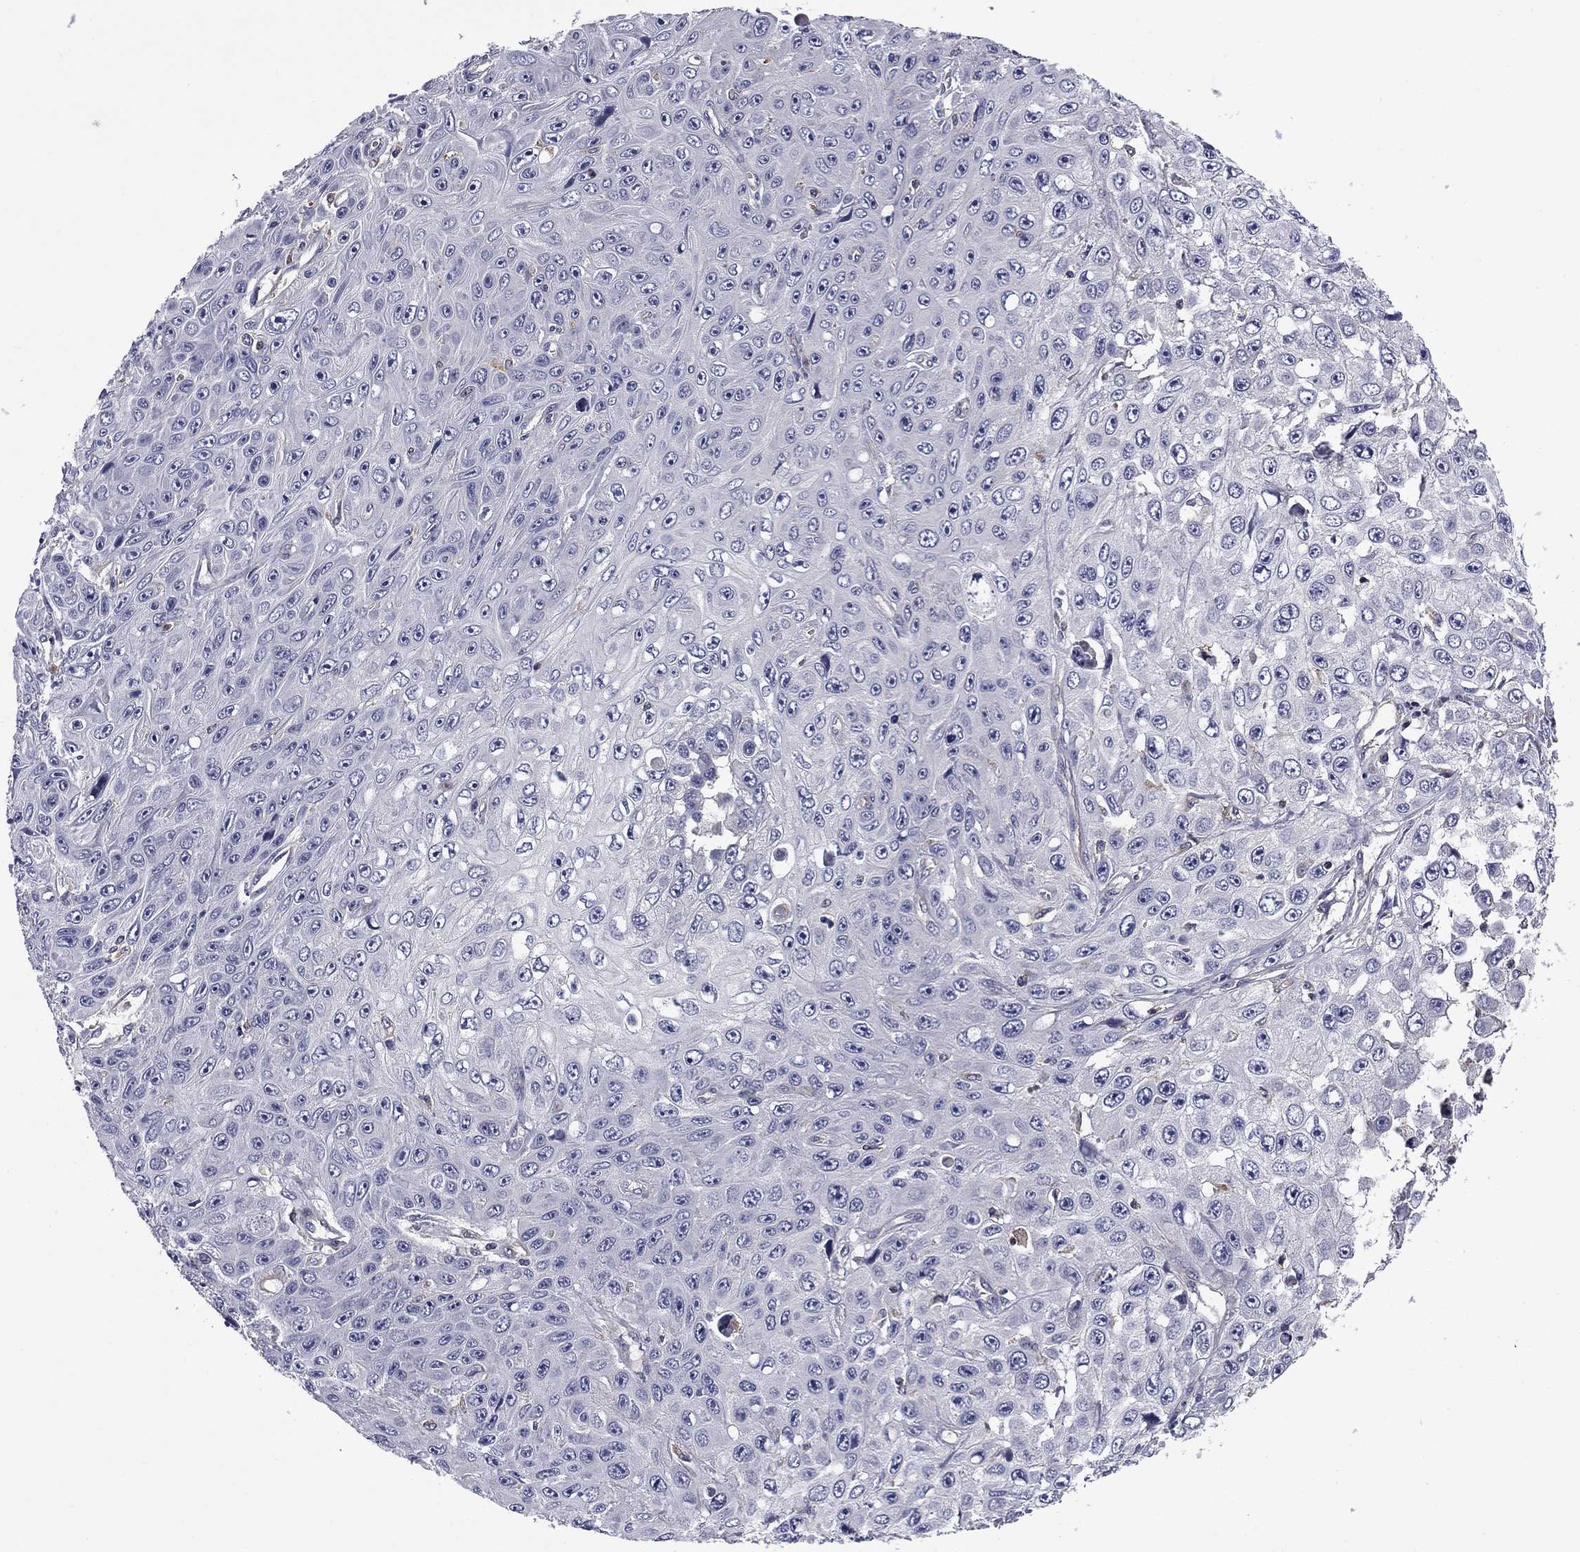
{"staining": {"intensity": "negative", "quantity": "none", "location": "none"}, "tissue": "skin cancer", "cell_type": "Tumor cells", "image_type": "cancer", "snomed": [{"axis": "morphology", "description": "Squamous cell carcinoma, NOS"}, {"axis": "topography", "description": "Skin"}], "caption": "This is an immunohistochemistry histopathology image of human squamous cell carcinoma (skin). There is no positivity in tumor cells.", "gene": "ARHGAP45", "patient": {"sex": "male", "age": 82}}